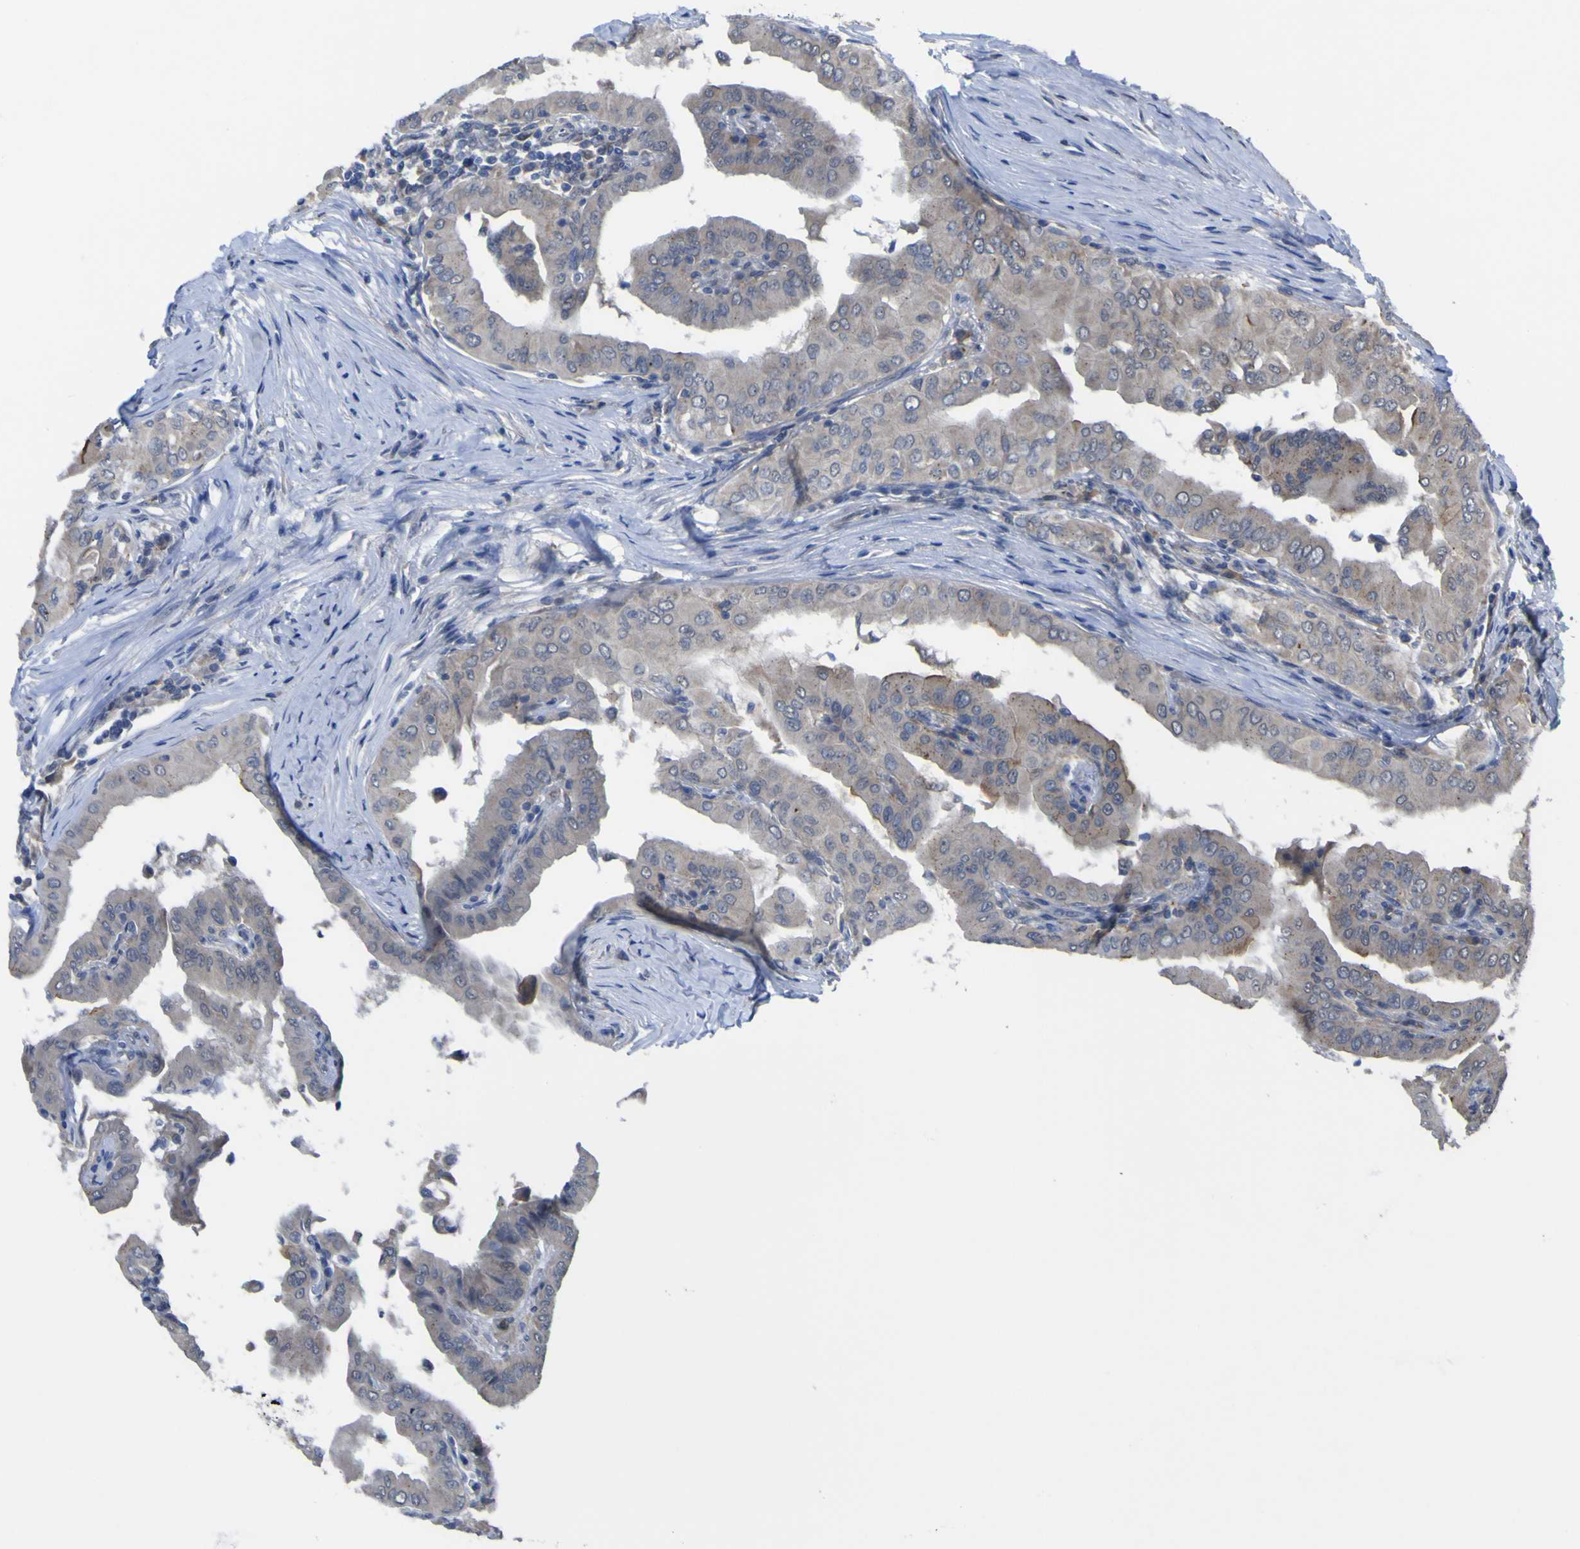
{"staining": {"intensity": "moderate", "quantity": "<25%", "location": "cytoplasmic/membranous"}, "tissue": "thyroid cancer", "cell_type": "Tumor cells", "image_type": "cancer", "snomed": [{"axis": "morphology", "description": "Papillary adenocarcinoma, NOS"}, {"axis": "topography", "description": "Thyroid gland"}], "caption": "This micrograph demonstrates immunohistochemistry (IHC) staining of papillary adenocarcinoma (thyroid), with low moderate cytoplasmic/membranous expression in about <25% of tumor cells.", "gene": "TNFRSF11A", "patient": {"sex": "male", "age": 33}}